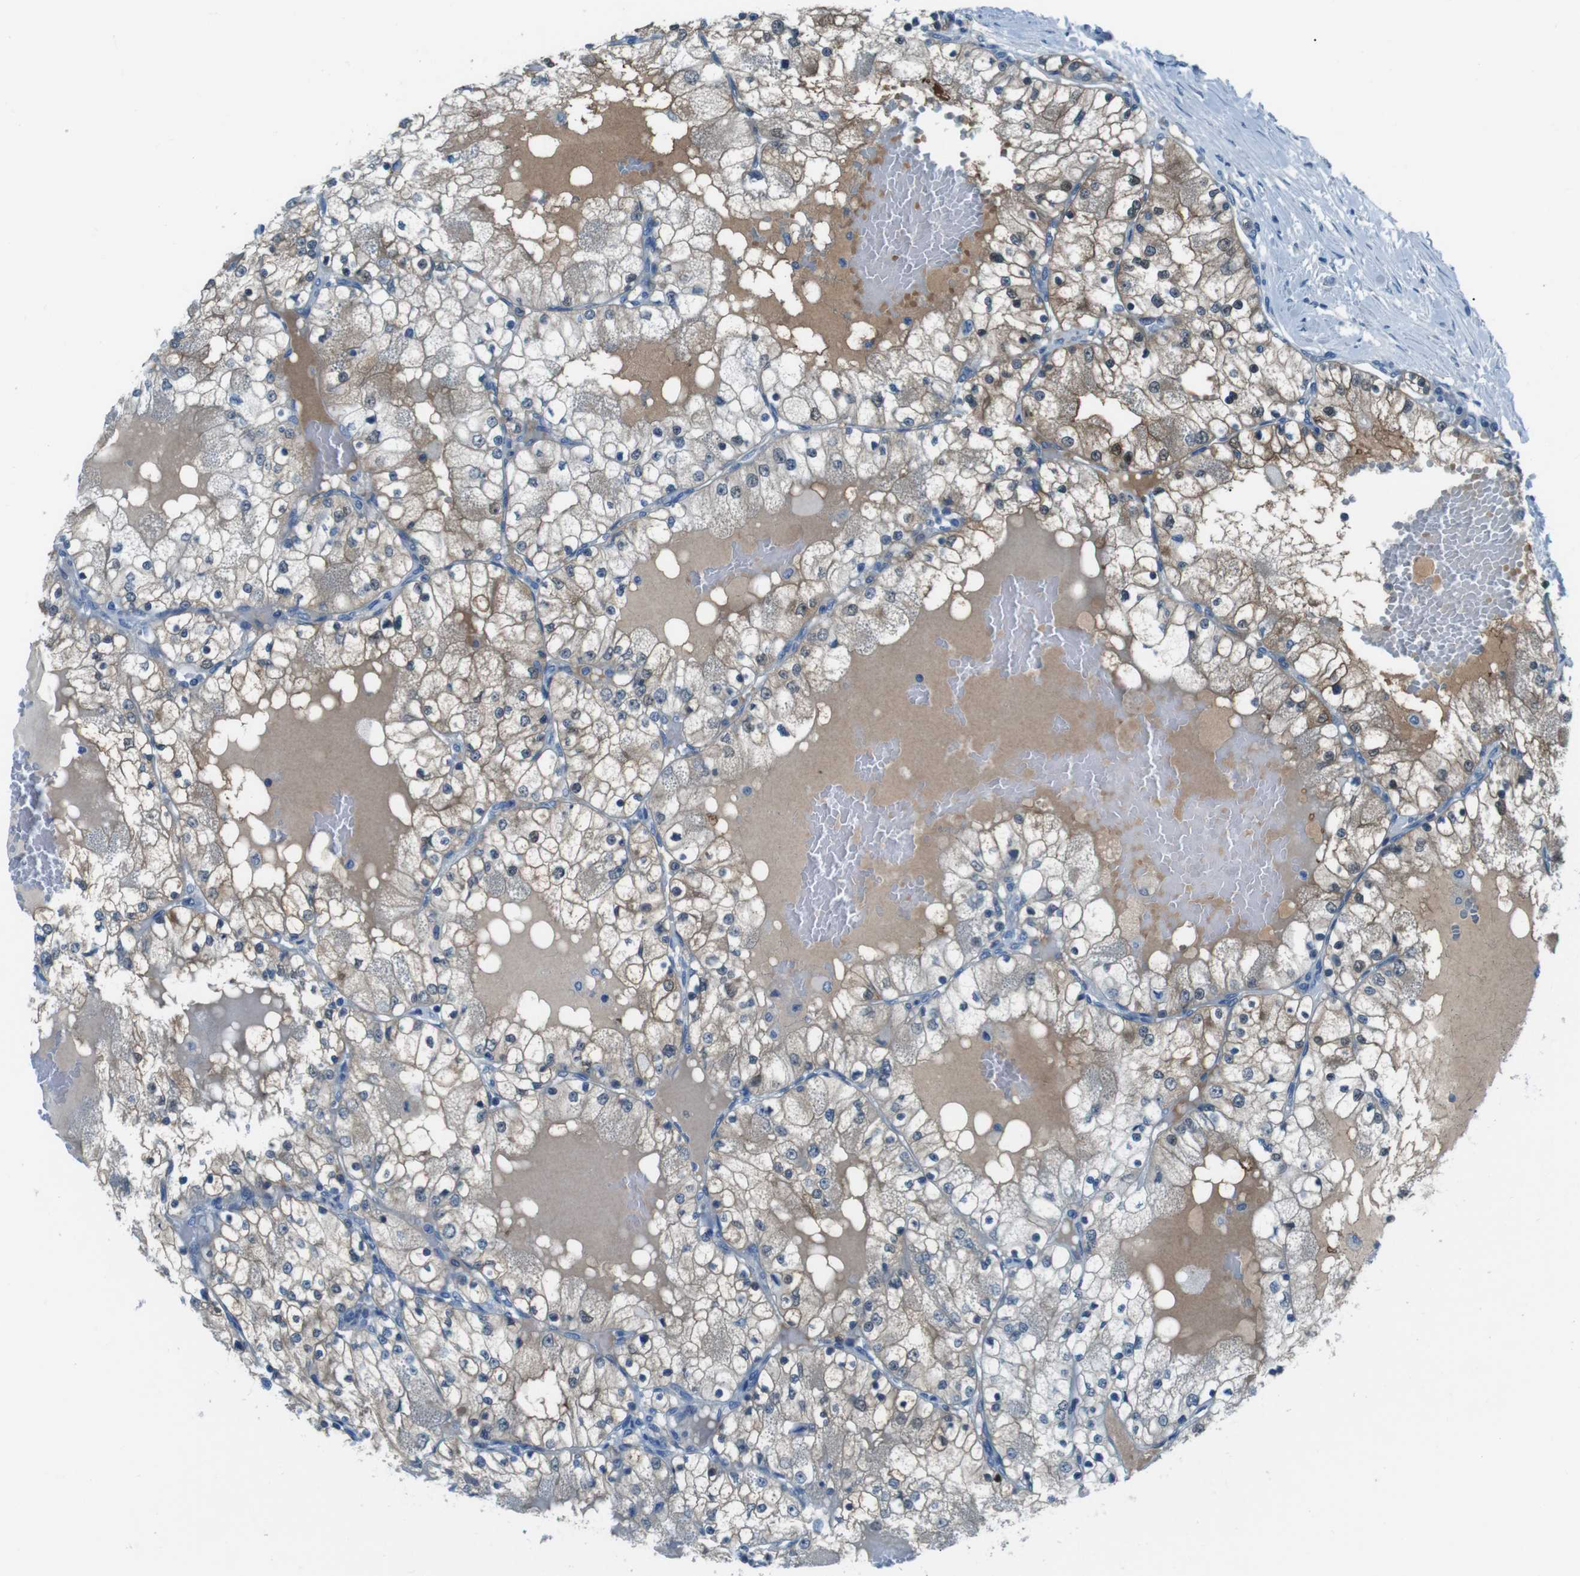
{"staining": {"intensity": "moderate", "quantity": ">75%", "location": "cytoplasmic/membranous"}, "tissue": "renal cancer", "cell_type": "Tumor cells", "image_type": "cancer", "snomed": [{"axis": "morphology", "description": "Adenocarcinoma, NOS"}, {"axis": "topography", "description": "Kidney"}], "caption": "Renal adenocarcinoma stained for a protein (brown) demonstrates moderate cytoplasmic/membranous positive staining in approximately >75% of tumor cells.", "gene": "NANOS2", "patient": {"sex": "male", "age": 68}}